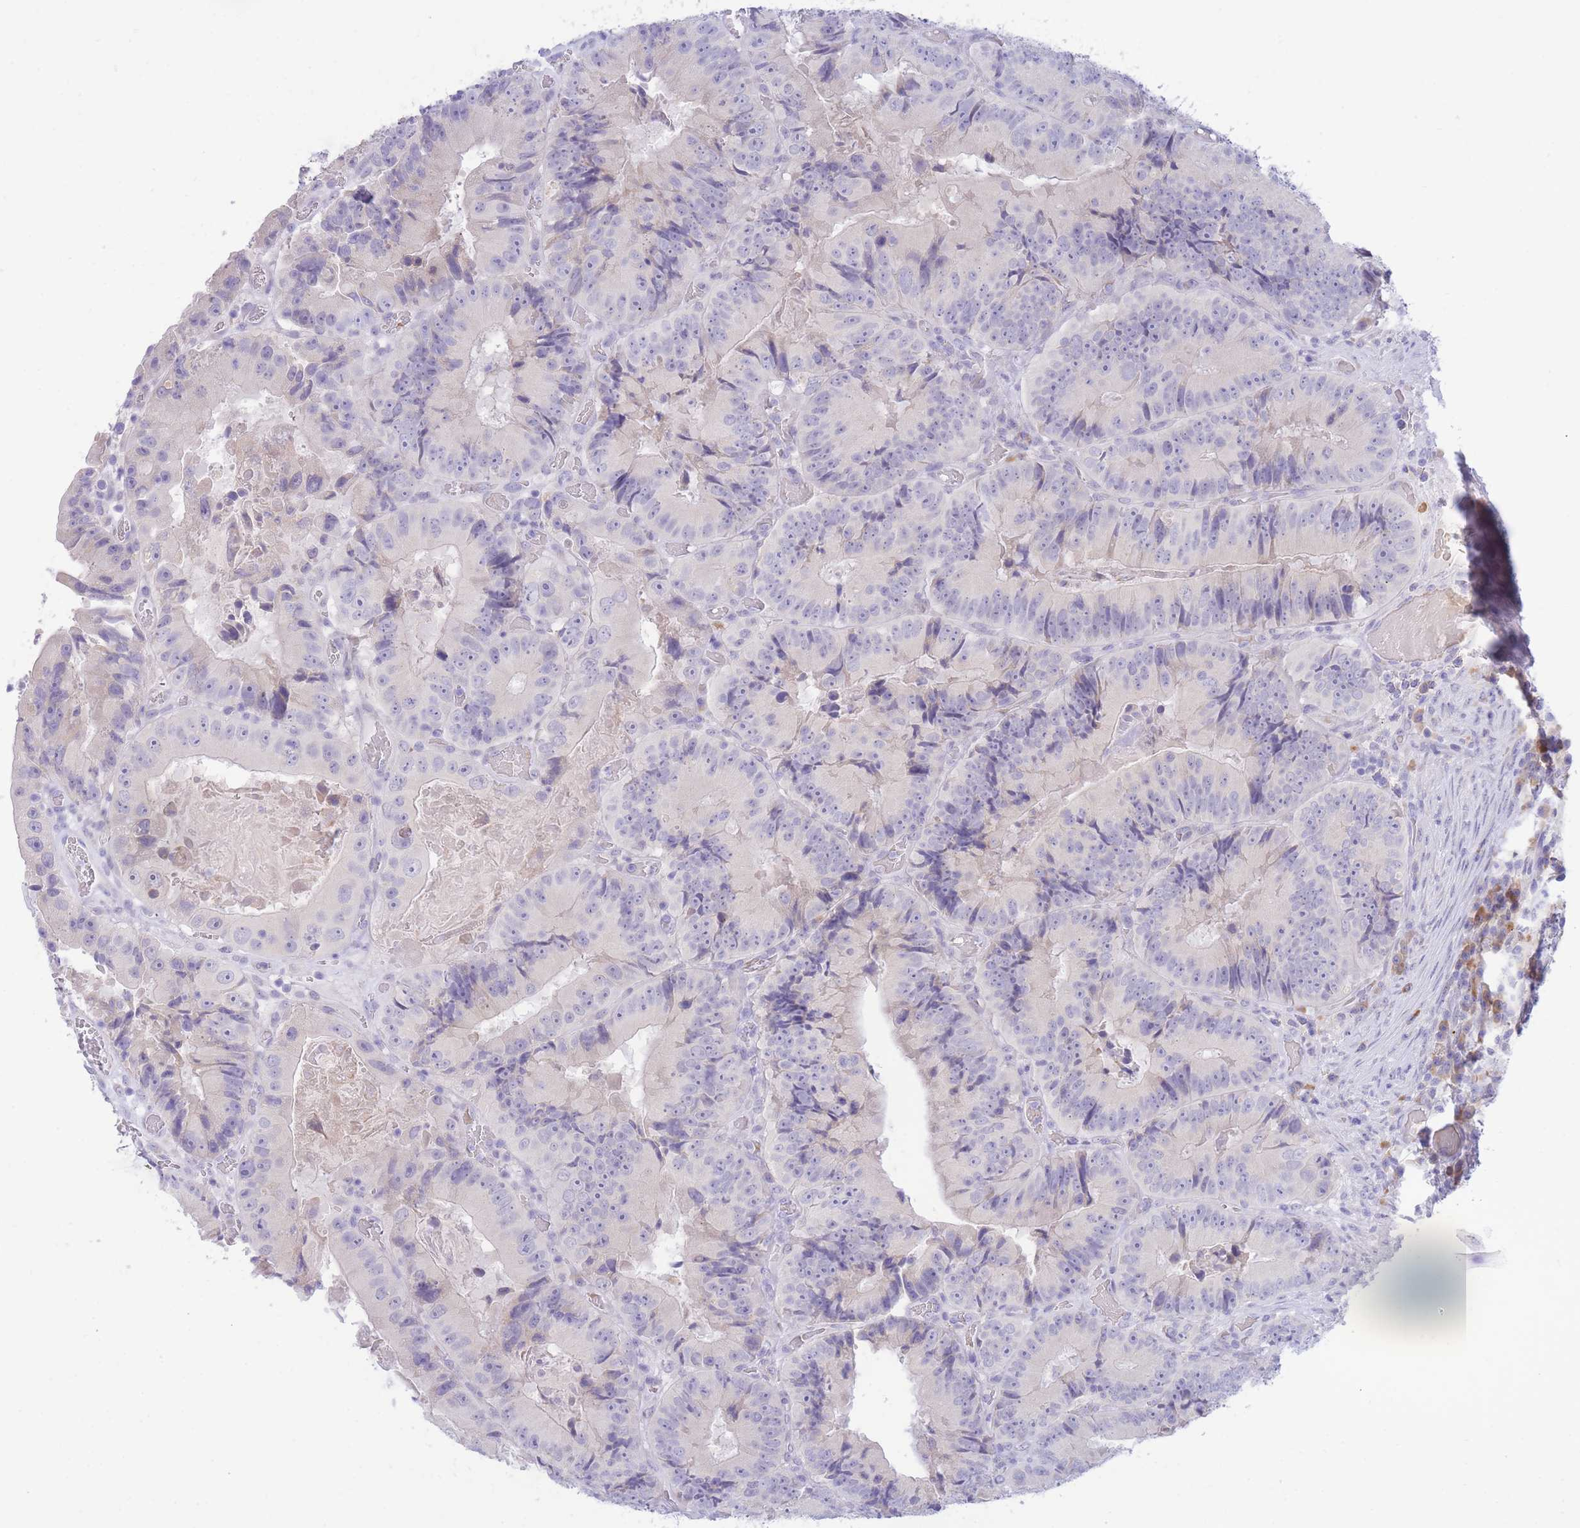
{"staining": {"intensity": "negative", "quantity": "none", "location": "none"}, "tissue": "colorectal cancer", "cell_type": "Tumor cells", "image_type": "cancer", "snomed": [{"axis": "morphology", "description": "Adenocarcinoma, NOS"}, {"axis": "topography", "description": "Colon"}], "caption": "The micrograph exhibits no staining of tumor cells in colorectal cancer (adenocarcinoma).", "gene": "SSUH2", "patient": {"sex": "female", "age": 86}}